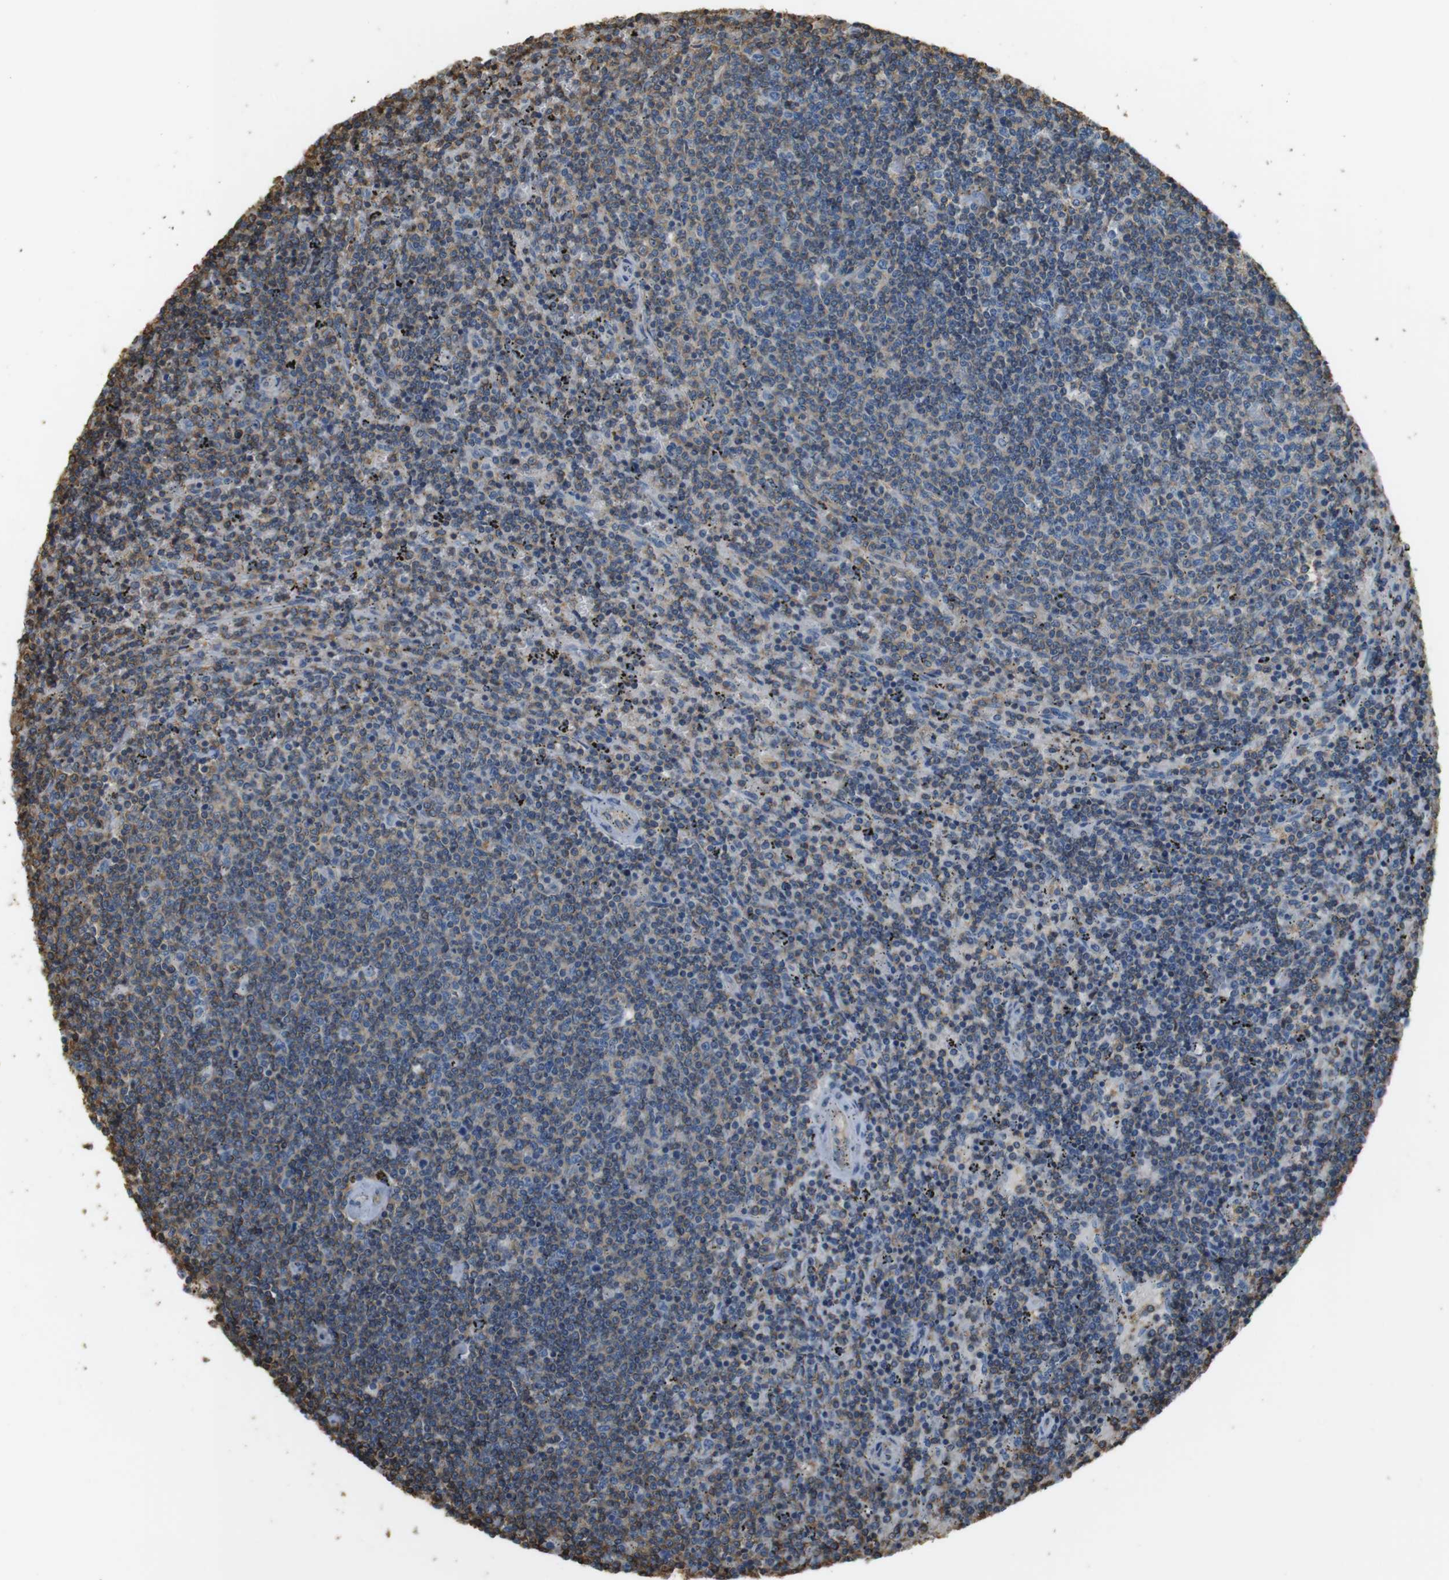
{"staining": {"intensity": "negative", "quantity": "none", "location": "none"}, "tissue": "lymphoma", "cell_type": "Tumor cells", "image_type": "cancer", "snomed": [{"axis": "morphology", "description": "Malignant lymphoma, non-Hodgkin's type, Low grade"}, {"axis": "topography", "description": "Spleen"}], "caption": "Protein analysis of lymphoma shows no significant expression in tumor cells. (Stains: DAB (3,3'-diaminobenzidine) immunohistochemistry (IHC) with hematoxylin counter stain, Microscopy: brightfield microscopy at high magnification).", "gene": "FCAR", "patient": {"sex": "female", "age": 50}}